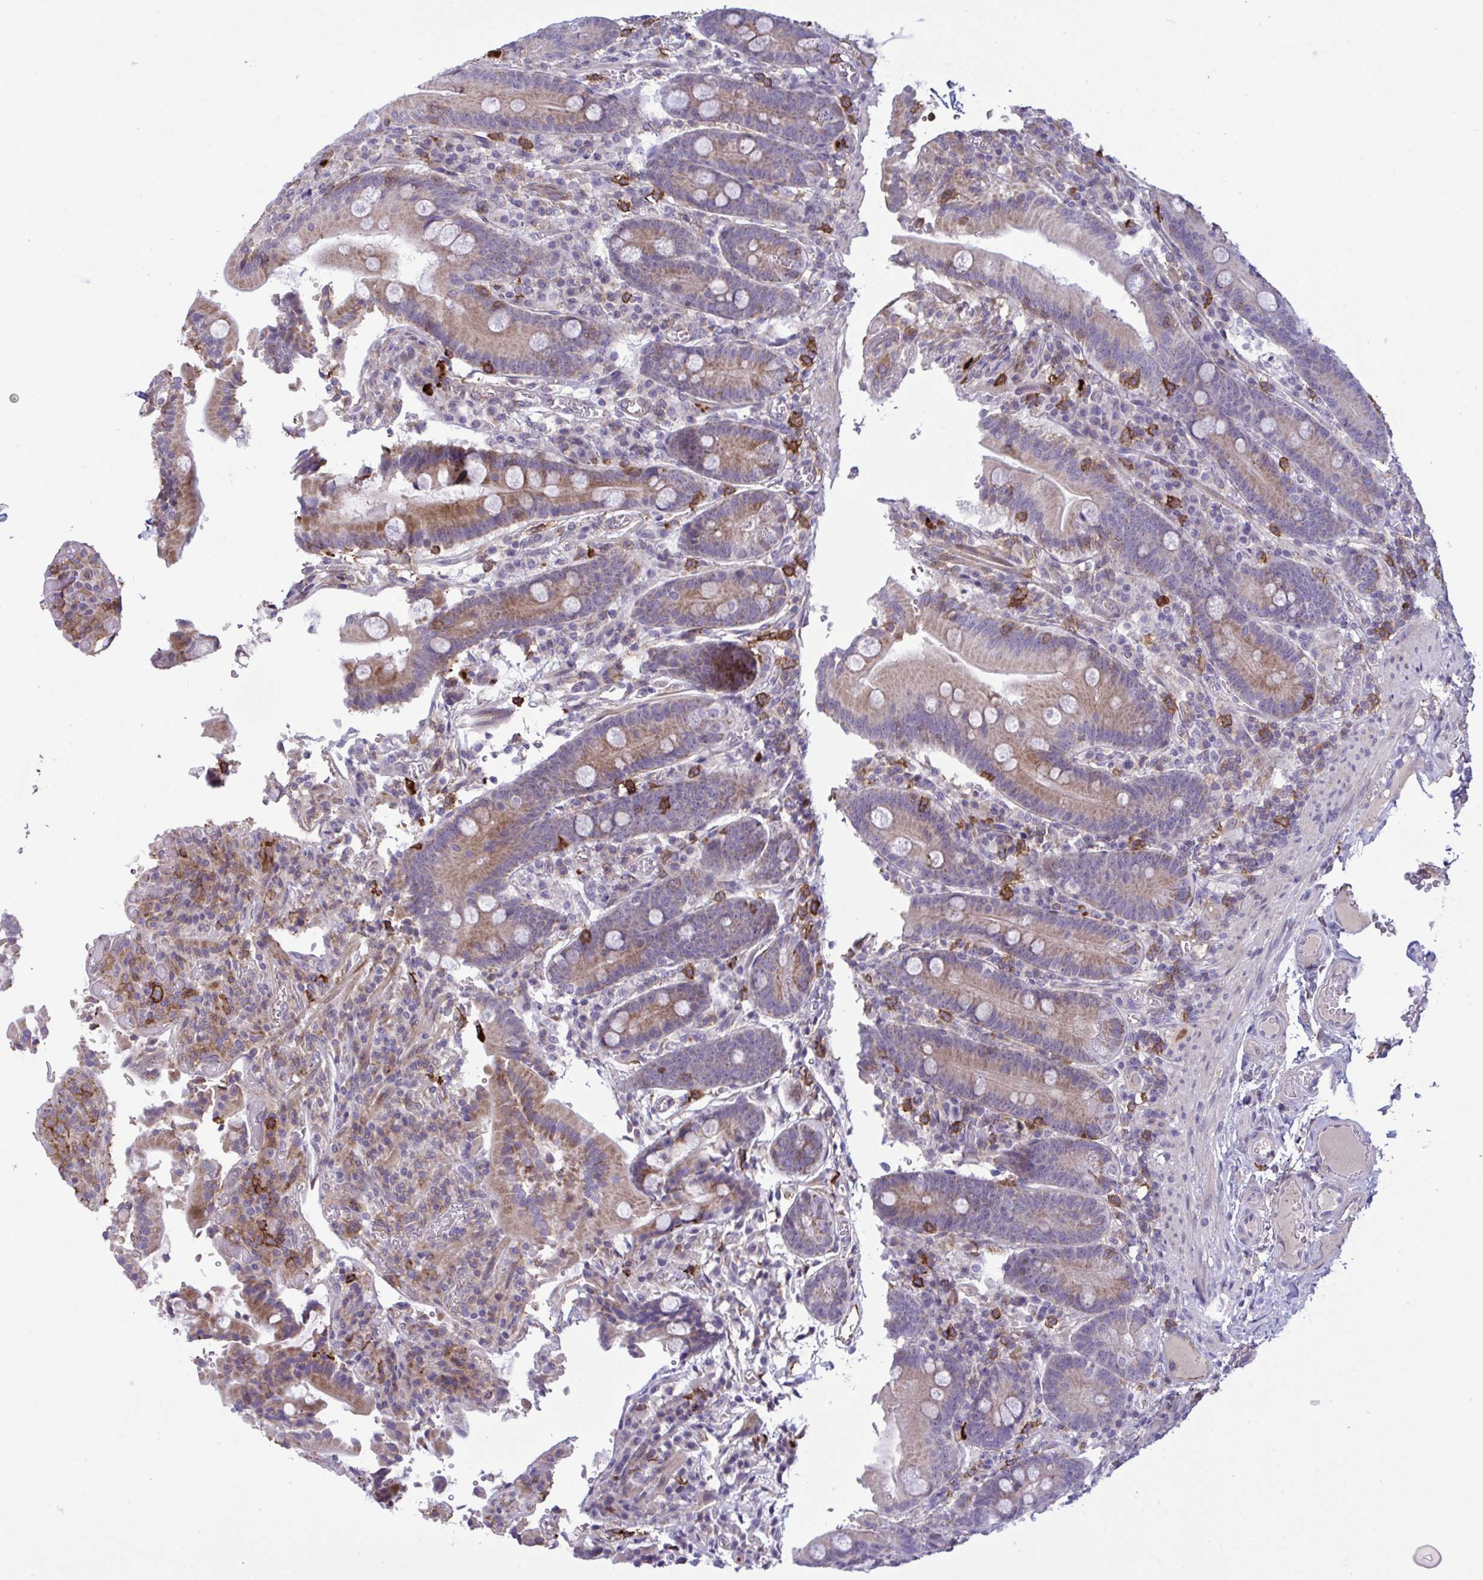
{"staining": {"intensity": "weak", "quantity": "25%-75%", "location": "cytoplasmic/membranous"}, "tissue": "duodenum", "cell_type": "Glandular cells", "image_type": "normal", "snomed": [{"axis": "morphology", "description": "Normal tissue, NOS"}, {"axis": "topography", "description": "Duodenum"}], "caption": "A high-resolution histopathology image shows IHC staining of normal duodenum, which demonstrates weak cytoplasmic/membranous positivity in approximately 25%-75% of glandular cells.", "gene": "CD101", "patient": {"sex": "female", "age": 62}}